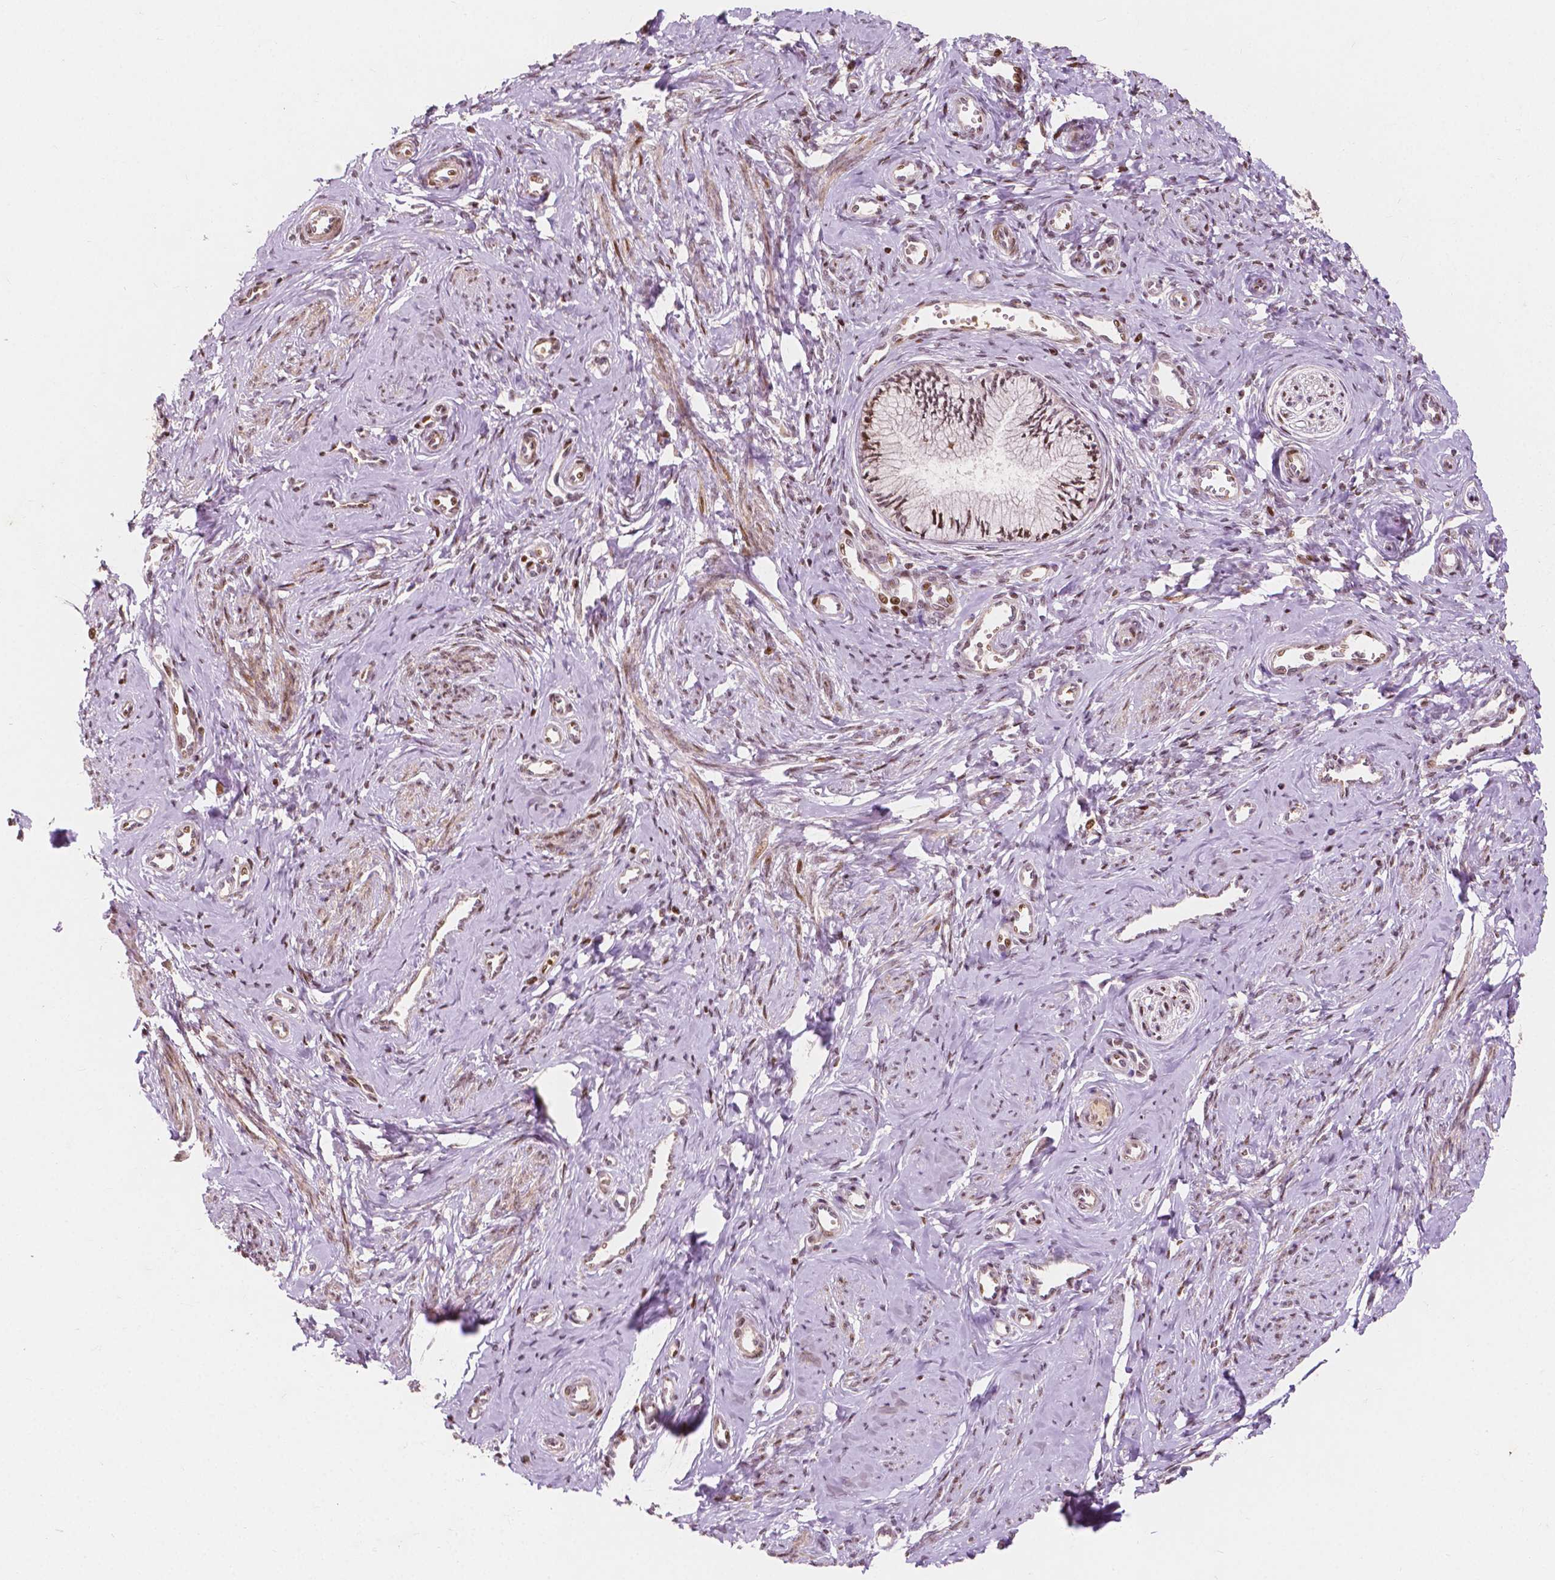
{"staining": {"intensity": "moderate", "quantity": ">75%", "location": "nuclear"}, "tissue": "cervix", "cell_type": "Glandular cells", "image_type": "normal", "snomed": [{"axis": "morphology", "description": "Normal tissue, NOS"}, {"axis": "topography", "description": "Cervix"}], "caption": "Protein staining displays moderate nuclear staining in about >75% of glandular cells in normal cervix.", "gene": "PTPN18", "patient": {"sex": "female", "age": 24}}